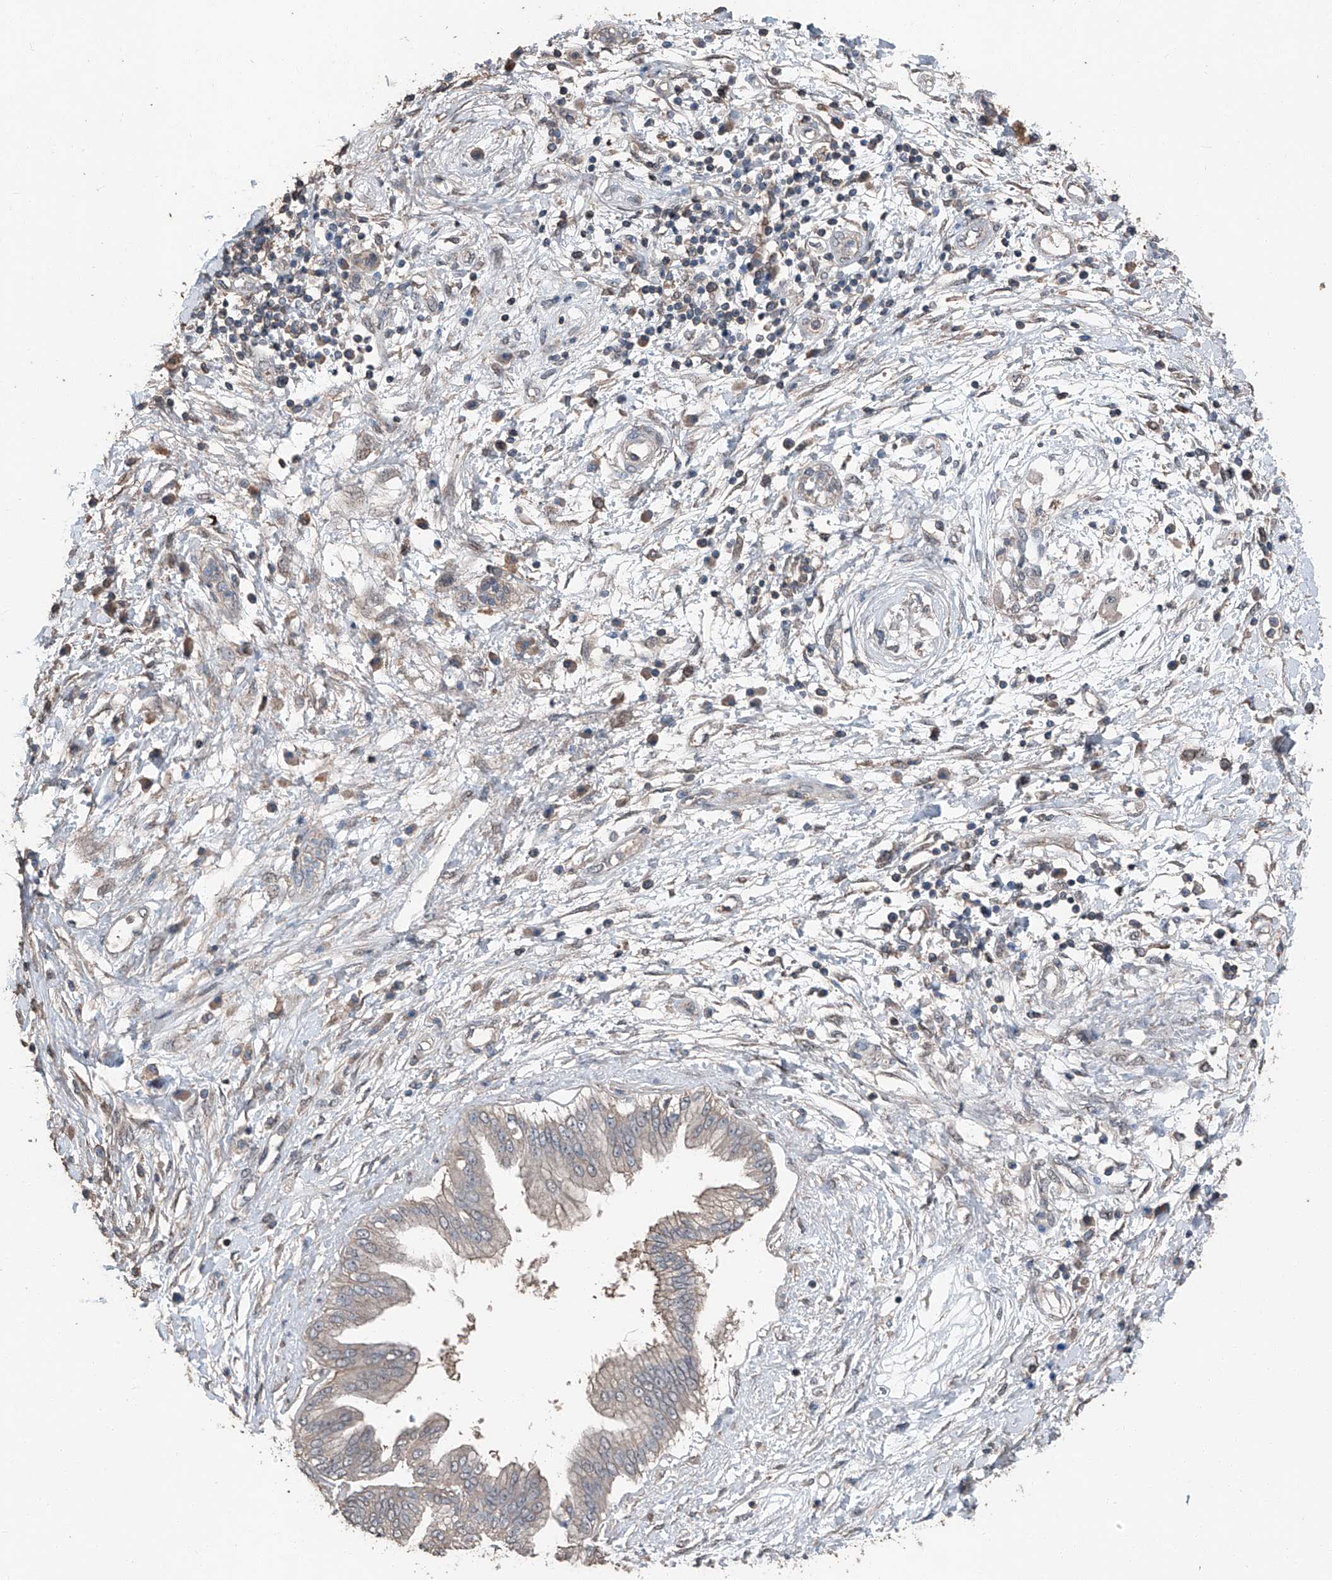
{"staining": {"intensity": "negative", "quantity": "none", "location": "none"}, "tissue": "pancreatic cancer", "cell_type": "Tumor cells", "image_type": "cancer", "snomed": [{"axis": "morphology", "description": "Adenocarcinoma, NOS"}, {"axis": "topography", "description": "Pancreas"}], "caption": "Immunohistochemical staining of adenocarcinoma (pancreatic) displays no significant expression in tumor cells. Nuclei are stained in blue.", "gene": "MAMLD1", "patient": {"sex": "female", "age": 56}}